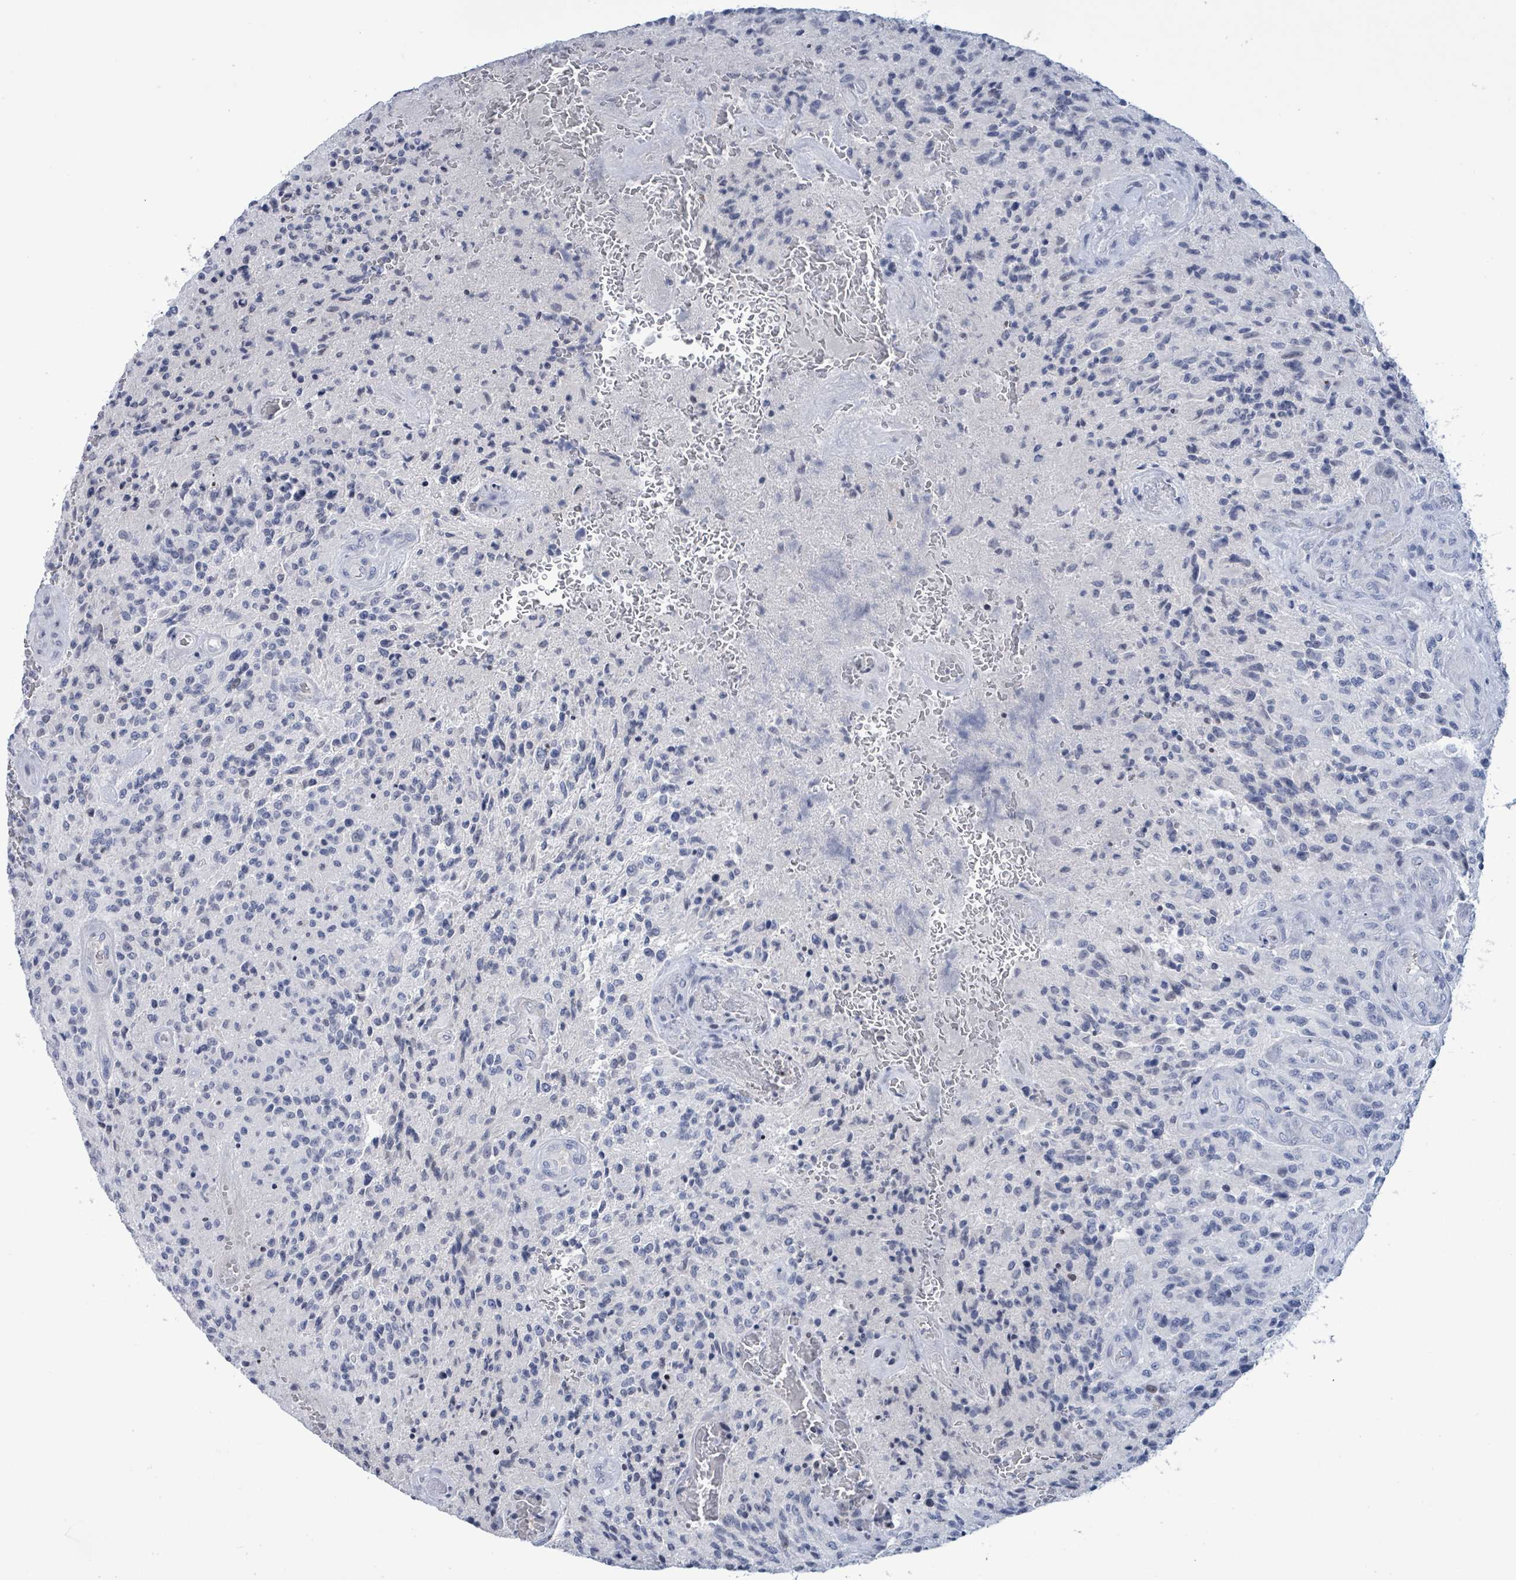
{"staining": {"intensity": "negative", "quantity": "none", "location": "none"}, "tissue": "glioma", "cell_type": "Tumor cells", "image_type": "cancer", "snomed": [{"axis": "morphology", "description": "Normal tissue, NOS"}, {"axis": "morphology", "description": "Glioma, malignant, High grade"}, {"axis": "topography", "description": "Cerebral cortex"}], "caption": "Glioma was stained to show a protein in brown. There is no significant positivity in tumor cells.", "gene": "NTN3", "patient": {"sex": "male", "age": 56}}